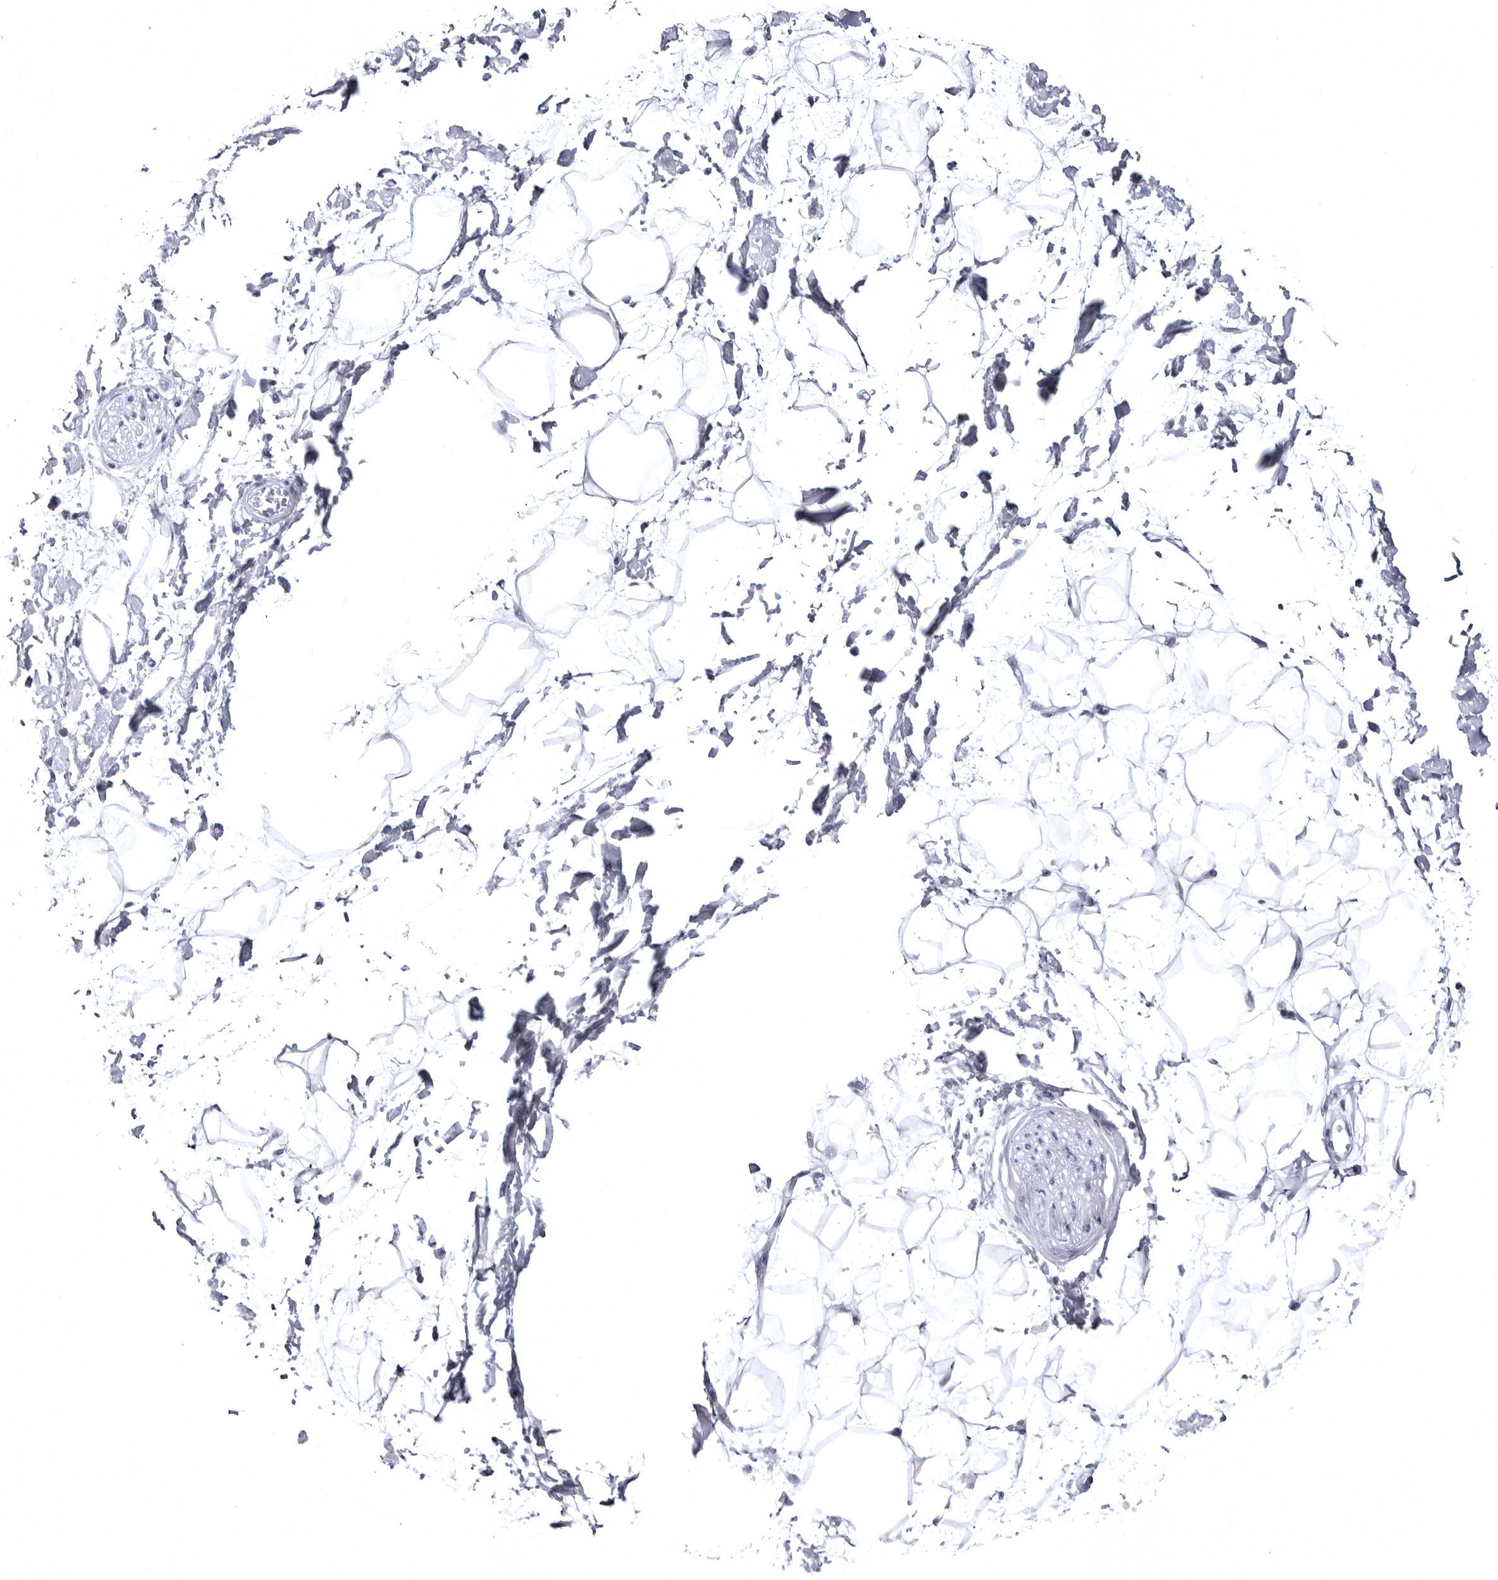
{"staining": {"intensity": "negative", "quantity": "none", "location": "none"}, "tissue": "adipose tissue", "cell_type": "Adipocytes", "image_type": "normal", "snomed": [{"axis": "morphology", "description": "Normal tissue, NOS"}, {"axis": "topography", "description": "Soft tissue"}], "caption": "Adipocytes show no significant protein expression in benign adipose tissue. (Stains: DAB (3,3'-diaminobenzidine) immunohistochemistry with hematoxylin counter stain, Microscopy: brightfield microscopy at high magnification).", "gene": "STAP2", "patient": {"sex": "male", "age": 72}}